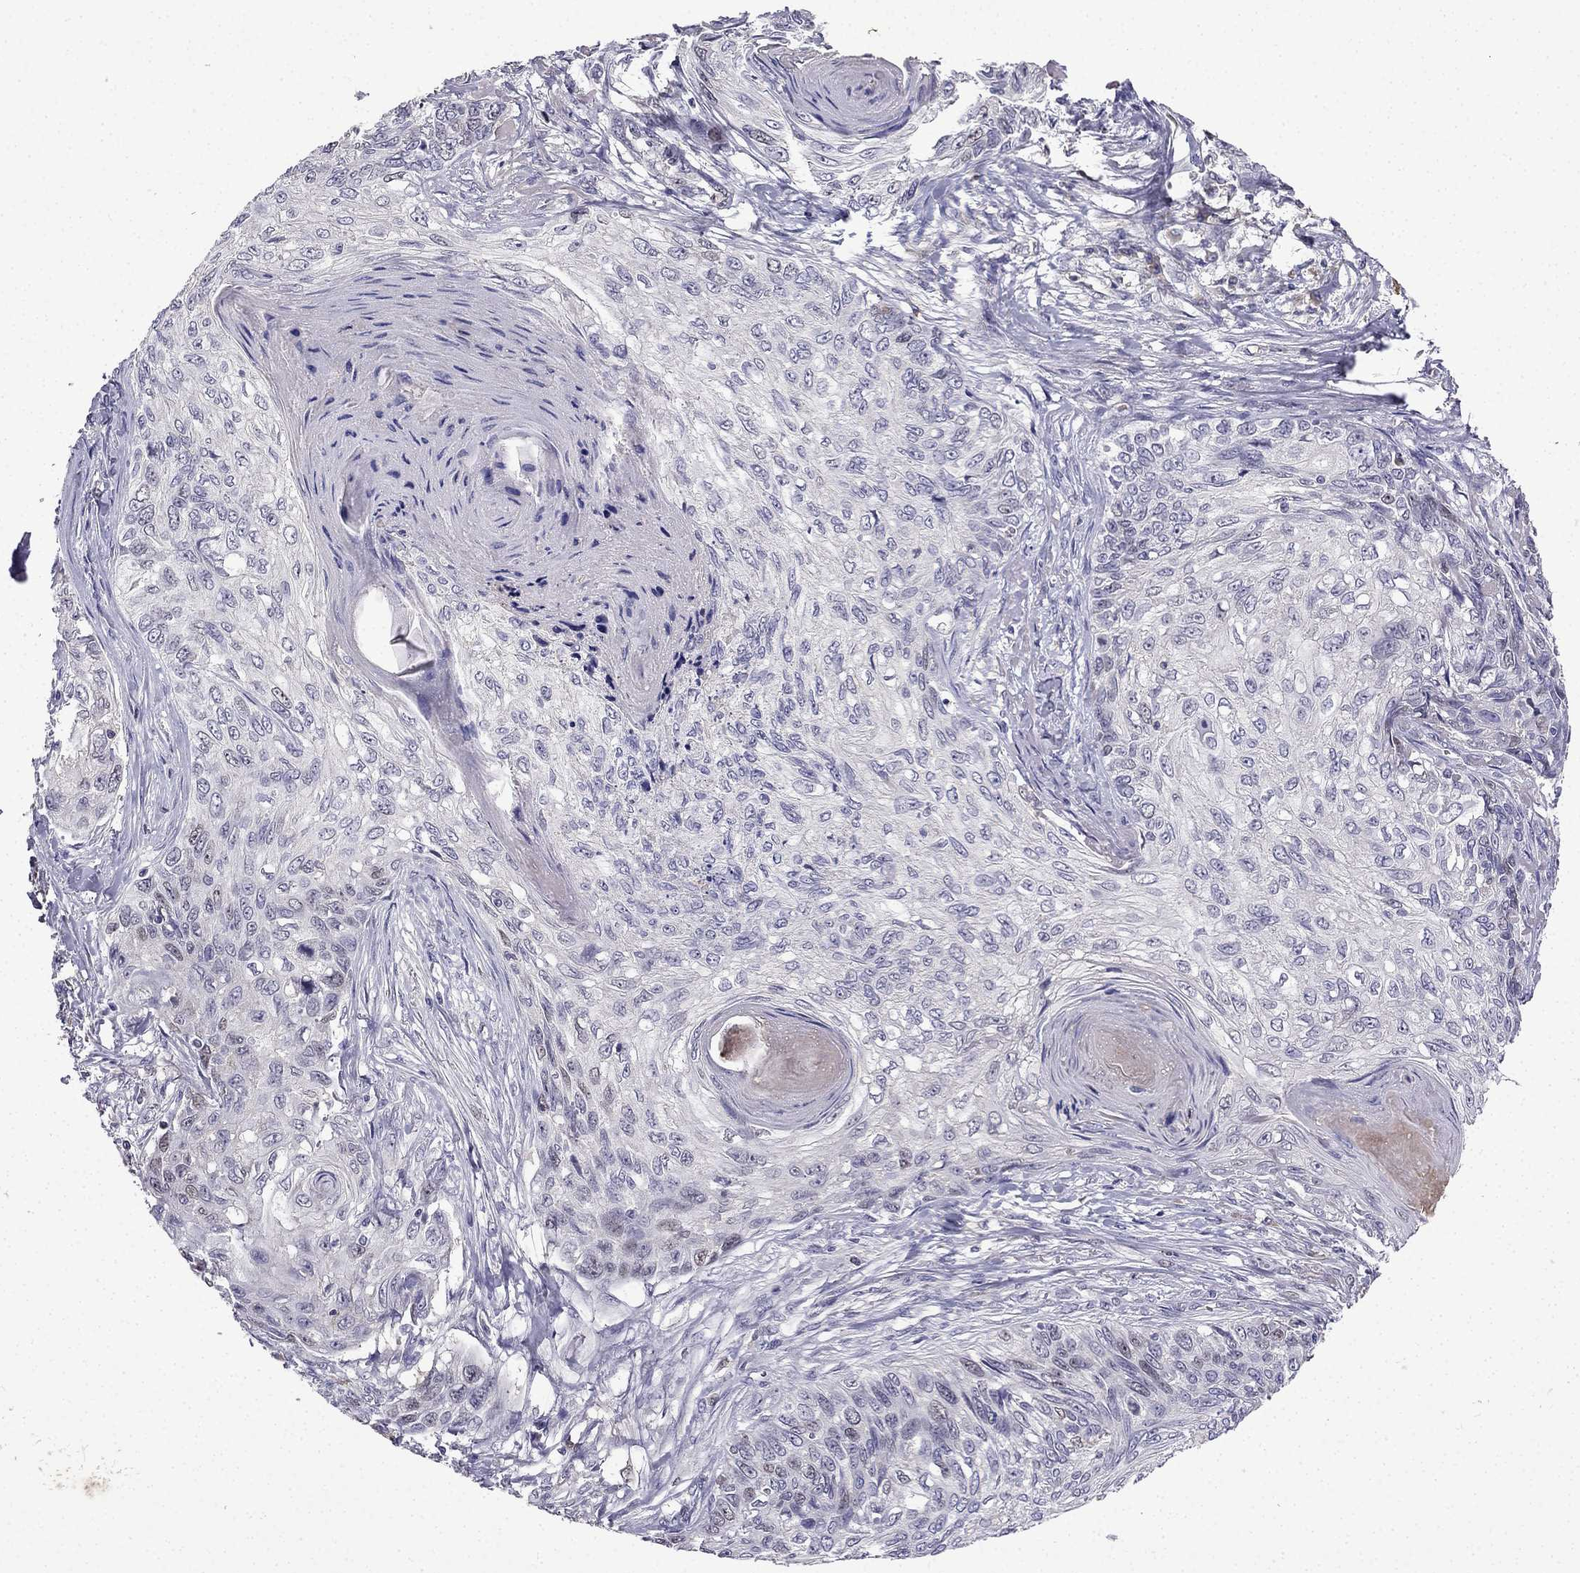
{"staining": {"intensity": "weak", "quantity": "<25%", "location": "nuclear"}, "tissue": "skin cancer", "cell_type": "Tumor cells", "image_type": "cancer", "snomed": [{"axis": "morphology", "description": "Squamous cell carcinoma, NOS"}, {"axis": "topography", "description": "Skin"}], "caption": "Protein analysis of squamous cell carcinoma (skin) demonstrates no significant staining in tumor cells. (Immunohistochemistry, brightfield microscopy, high magnification).", "gene": "UHRF1", "patient": {"sex": "male", "age": 92}}